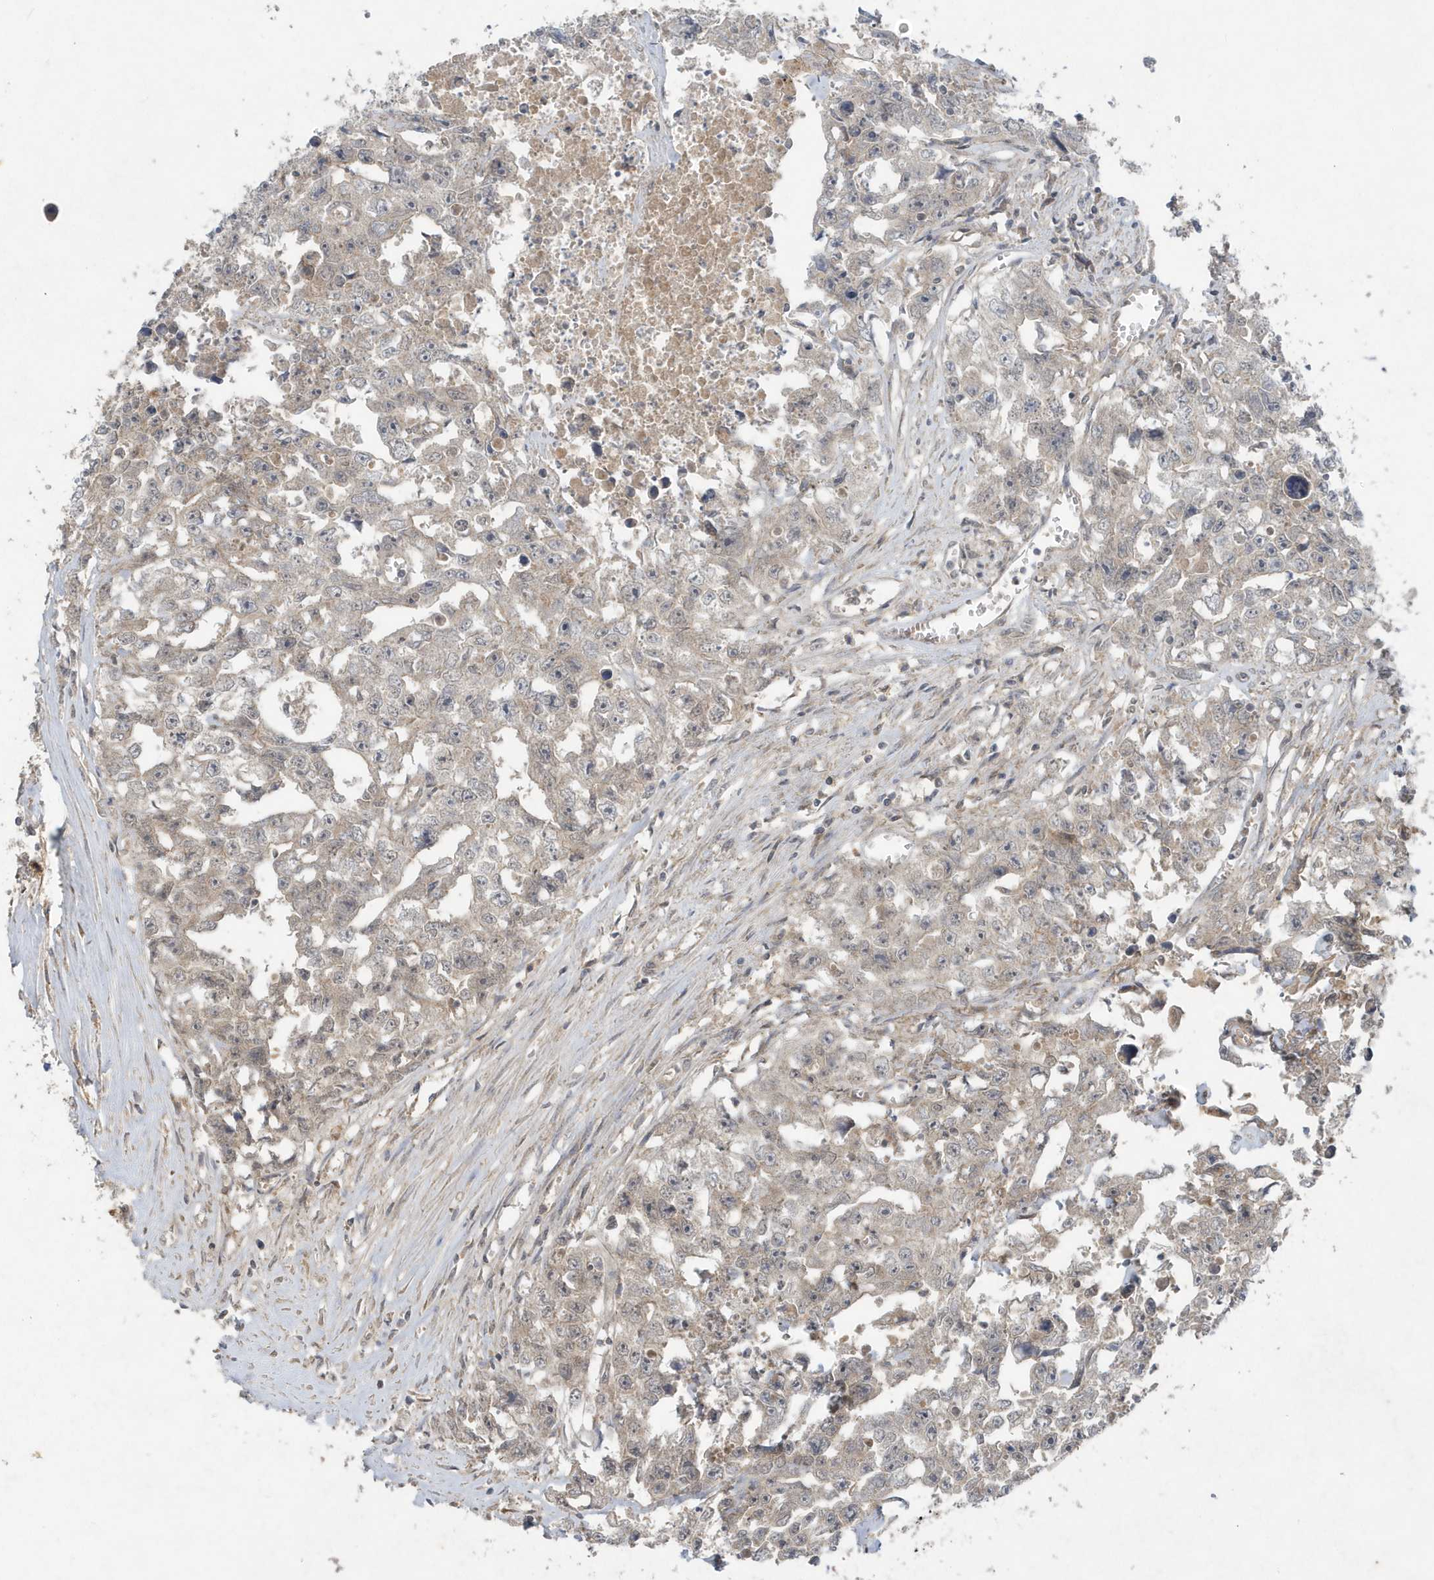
{"staining": {"intensity": "weak", "quantity": "<25%", "location": "cytoplasmic/membranous"}, "tissue": "testis cancer", "cell_type": "Tumor cells", "image_type": "cancer", "snomed": [{"axis": "morphology", "description": "Seminoma, NOS"}, {"axis": "morphology", "description": "Carcinoma, Embryonal, NOS"}, {"axis": "topography", "description": "Testis"}], "caption": "Micrograph shows no protein staining in tumor cells of testis embryonal carcinoma tissue.", "gene": "C1RL", "patient": {"sex": "male", "age": 43}}